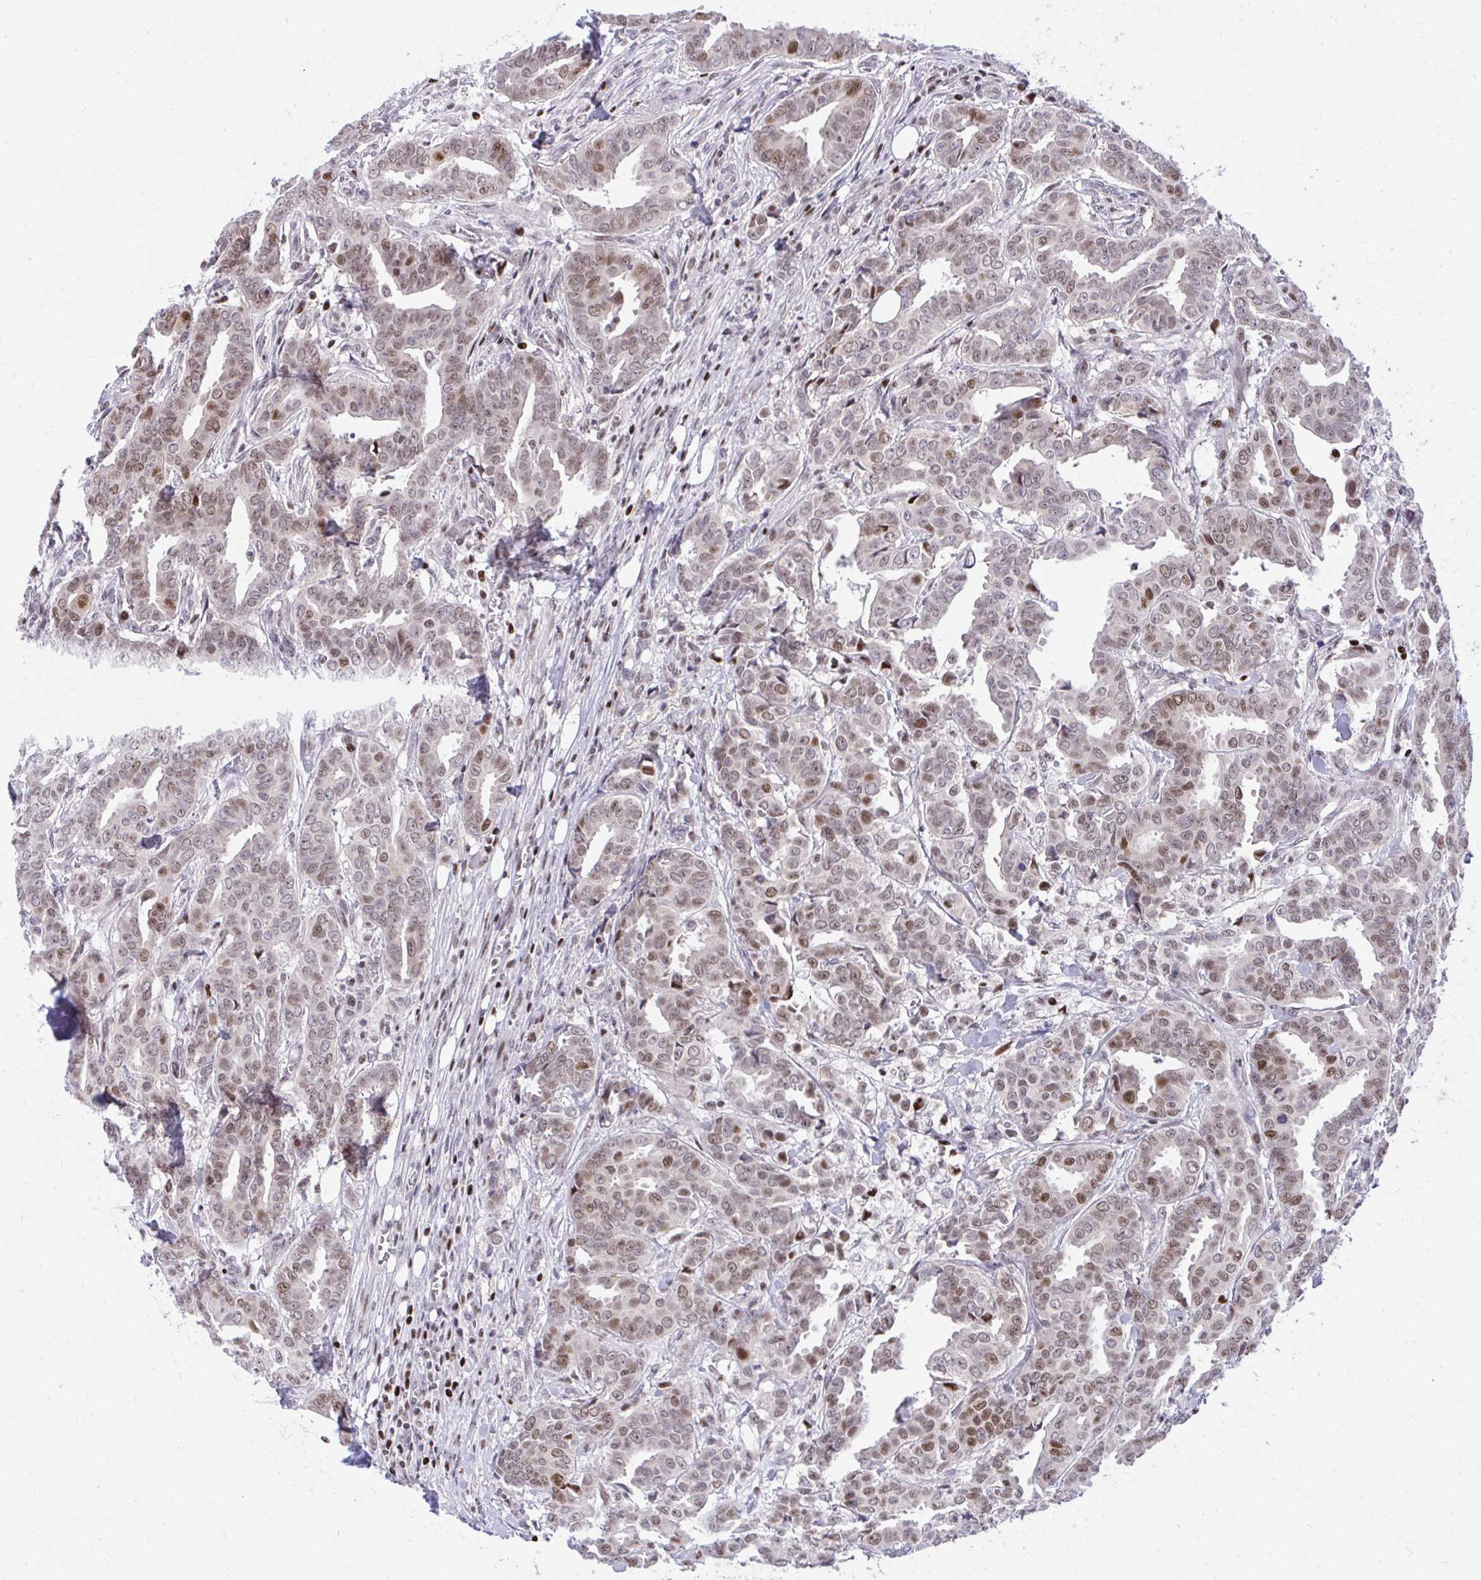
{"staining": {"intensity": "moderate", "quantity": "25%-75%", "location": "nuclear"}, "tissue": "breast cancer", "cell_type": "Tumor cells", "image_type": "cancer", "snomed": [{"axis": "morphology", "description": "Duct carcinoma"}, {"axis": "topography", "description": "Breast"}], "caption": "Protein staining displays moderate nuclear positivity in approximately 25%-75% of tumor cells in invasive ductal carcinoma (breast).", "gene": "C14orf39", "patient": {"sex": "female", "age": 45}}